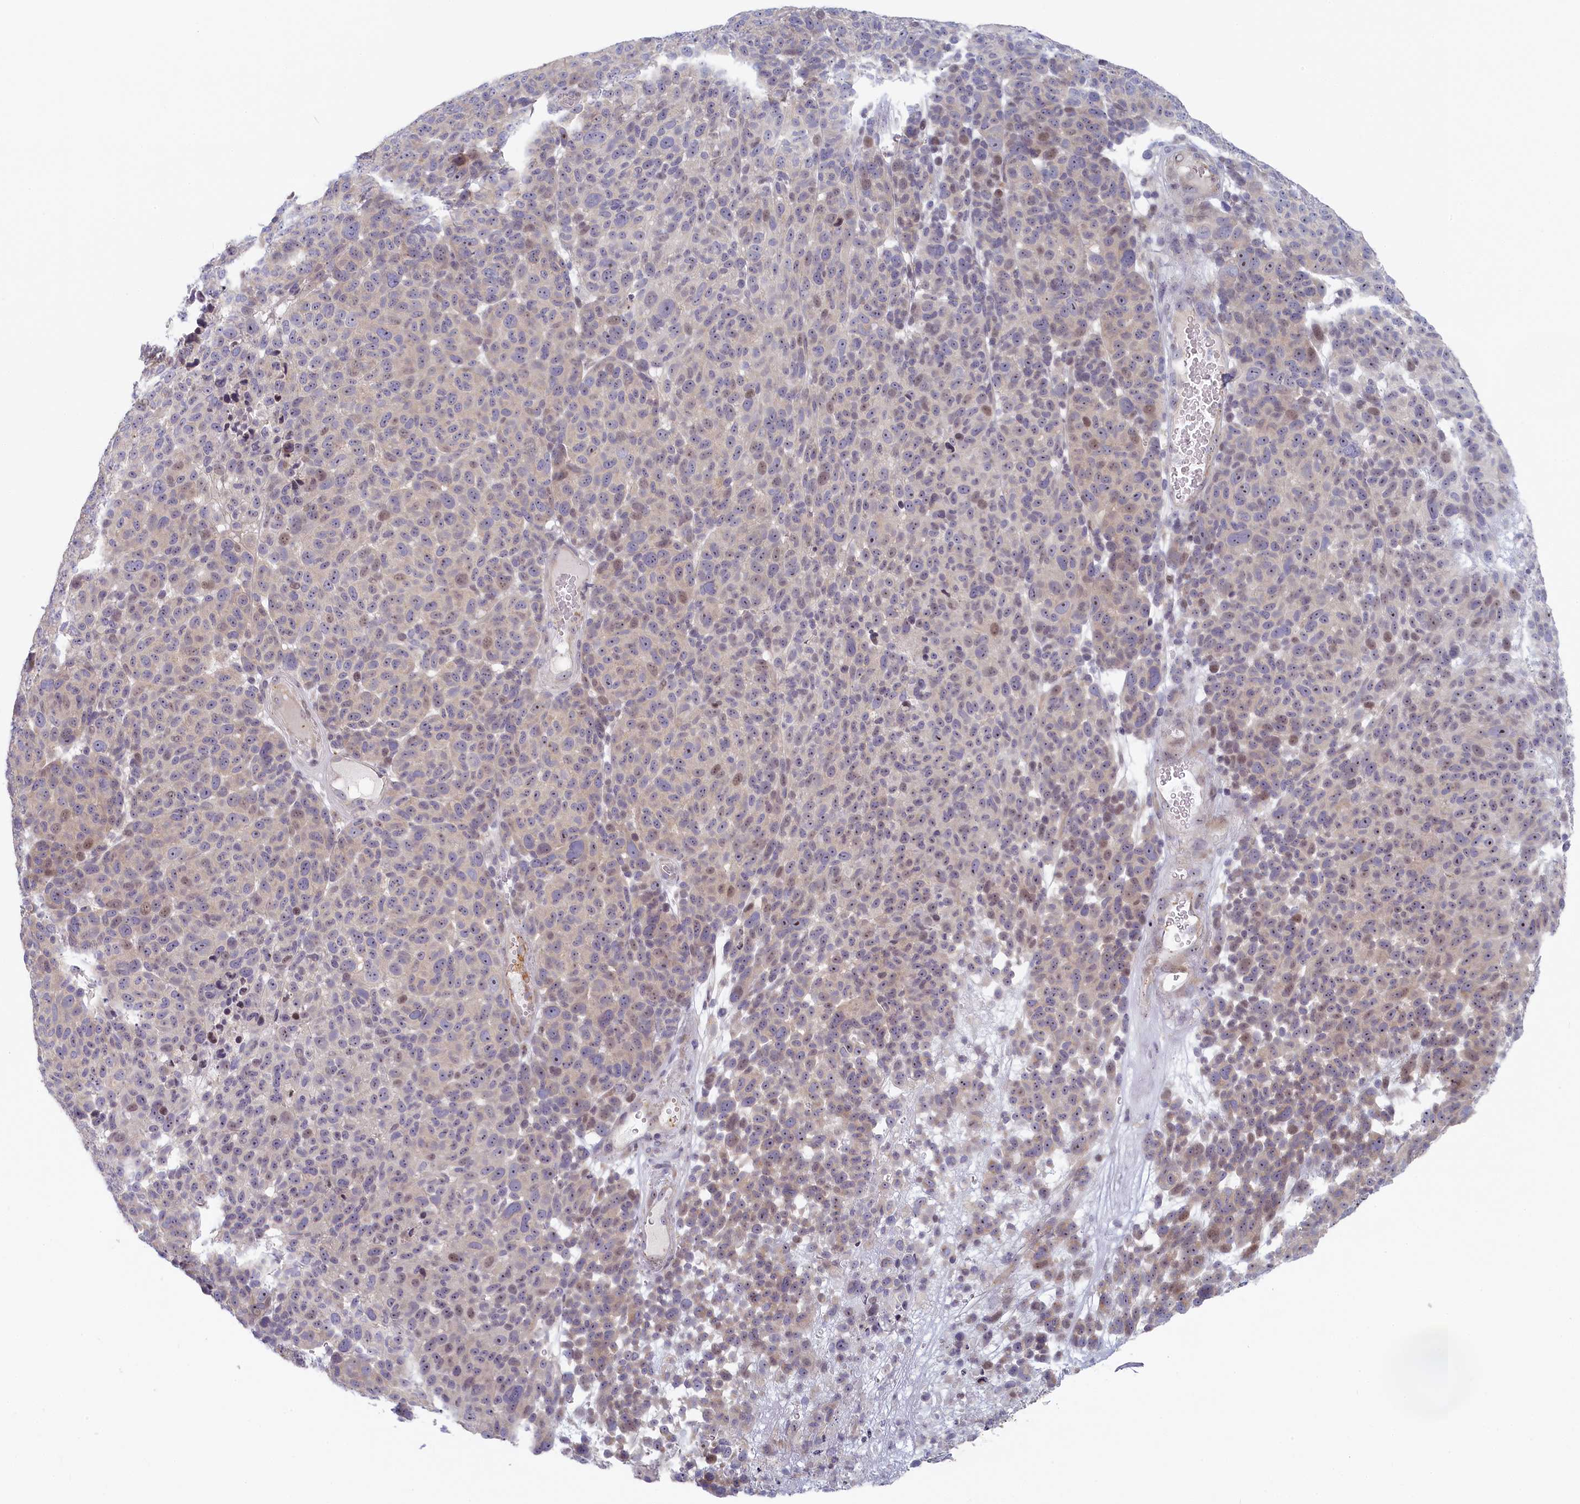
{"staining": {"intensity": "weak", "quantity": "25%-75%", "location": "nuclear"}, "tissue": "melanoma", "cell_type": "Tumor cells", "image_type": "cancer", "snomed": [{"axis": "morphology", "description": "Malignant melanoma, NOS"}, {"axis": "topography", "description": "Skin"}], "caption": "Melanoma stained with IHC demonstrates weak nuclear staining in approximately 25%-75% of tumor cells.", "gene": "INTS4", "patient": {"sex": "male", "age": 49}}